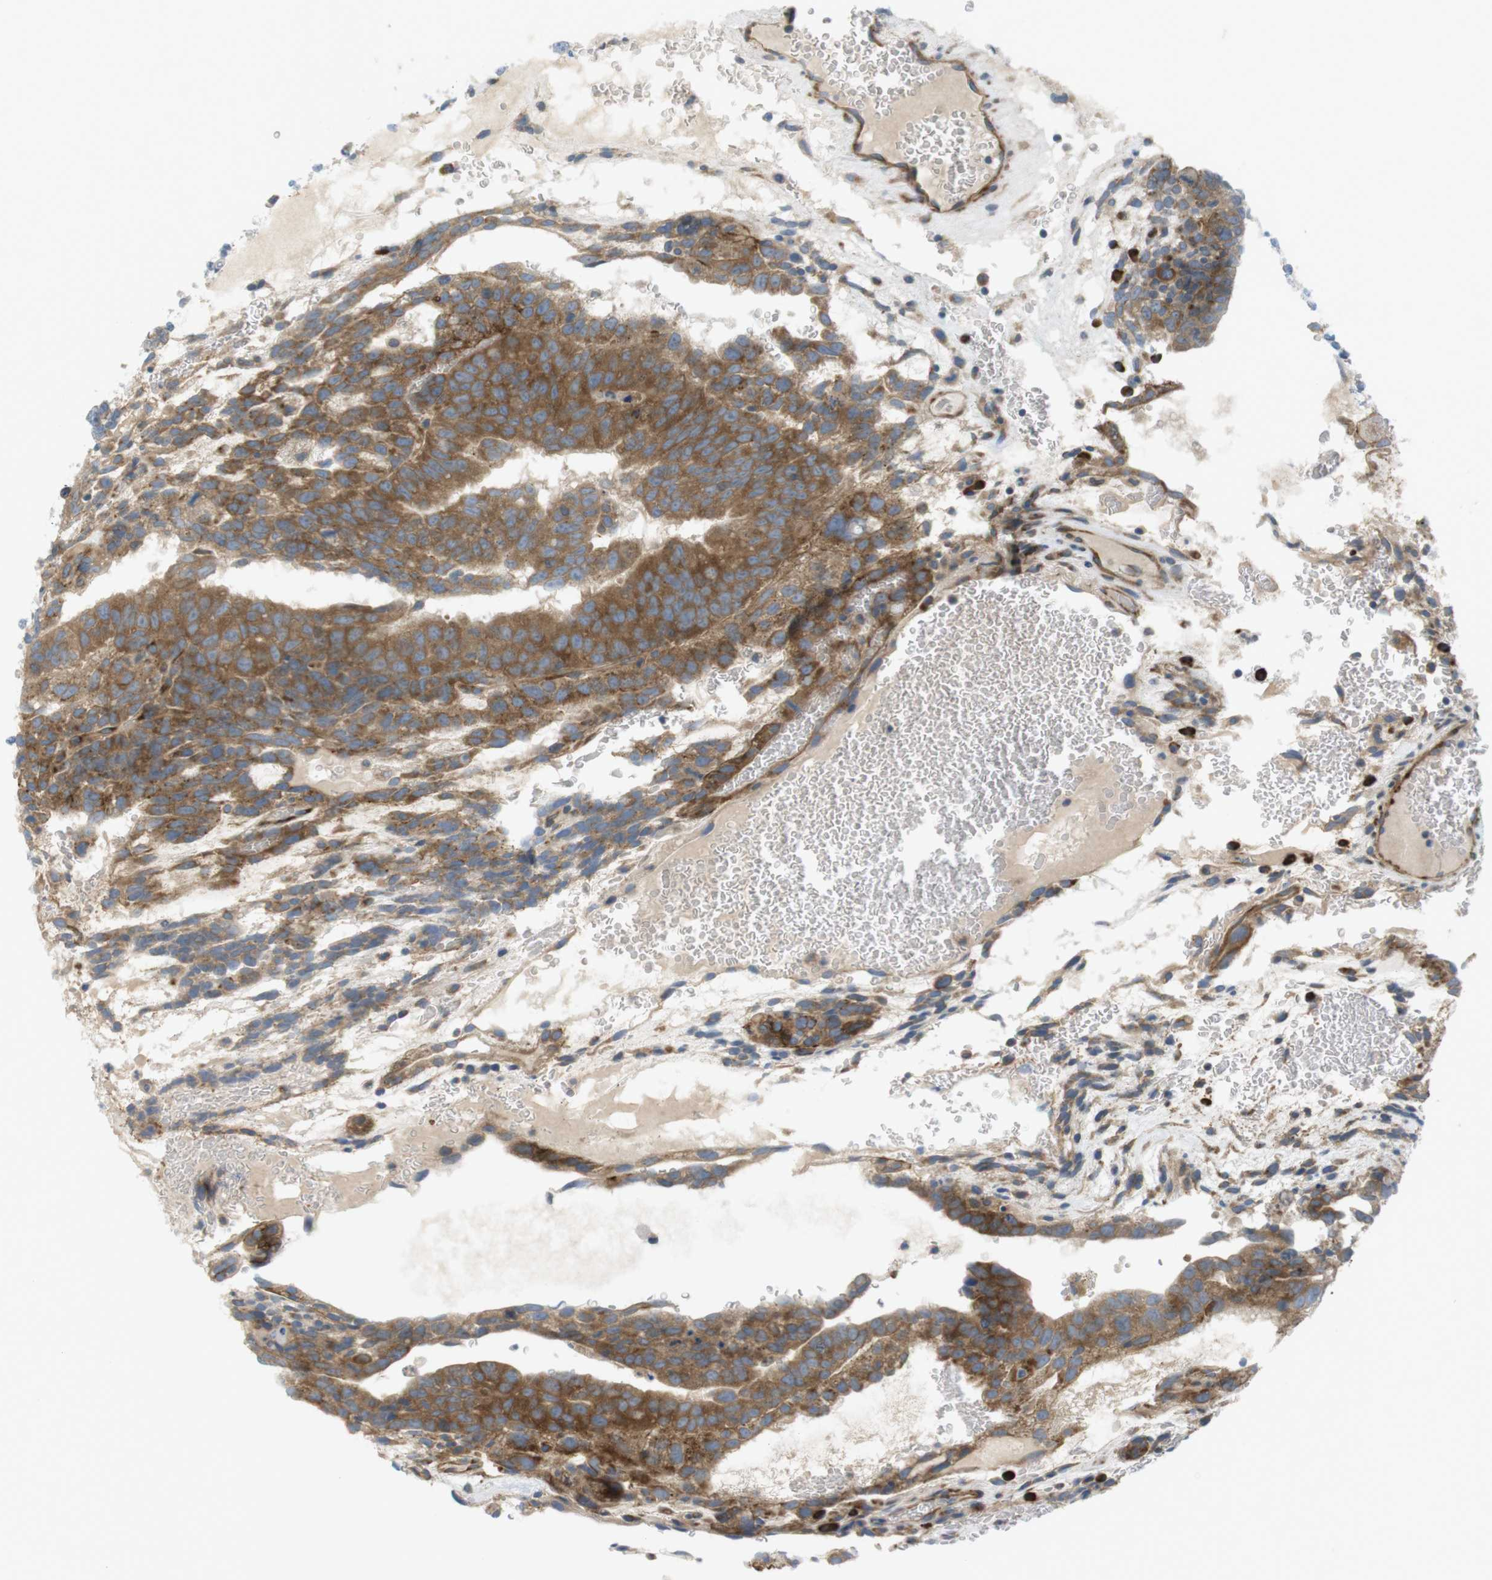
{"staining": {"intensity": "moderate", "quantity": ">75%", "location": "cytoplasmic/membranous"}, "tissue": "testis cancer", "cell_type": "Tumor cells", "image_type": "cancer", "snomed": [{"axis": "morphology", "description": "Seminoma, NOS"}, {"axis": "morphology", "description": "Carcinoma, Embryonal, NOS"}, {"axis": "topography", "description": "Testis"}], "caption": "Protein staining of testis cancer (seminoma) tissue displays moderate cytoplasmic/membranous staining in about >75% of tumor cells. The staining is performed using DAB (3,3'-diaminobenzidine) brown chromogen to label protein expression. The nuclei are counter-stained blue using hematoxylin.", "gene": "GJC3", "patient": {"sex": "male", "age": 52}}